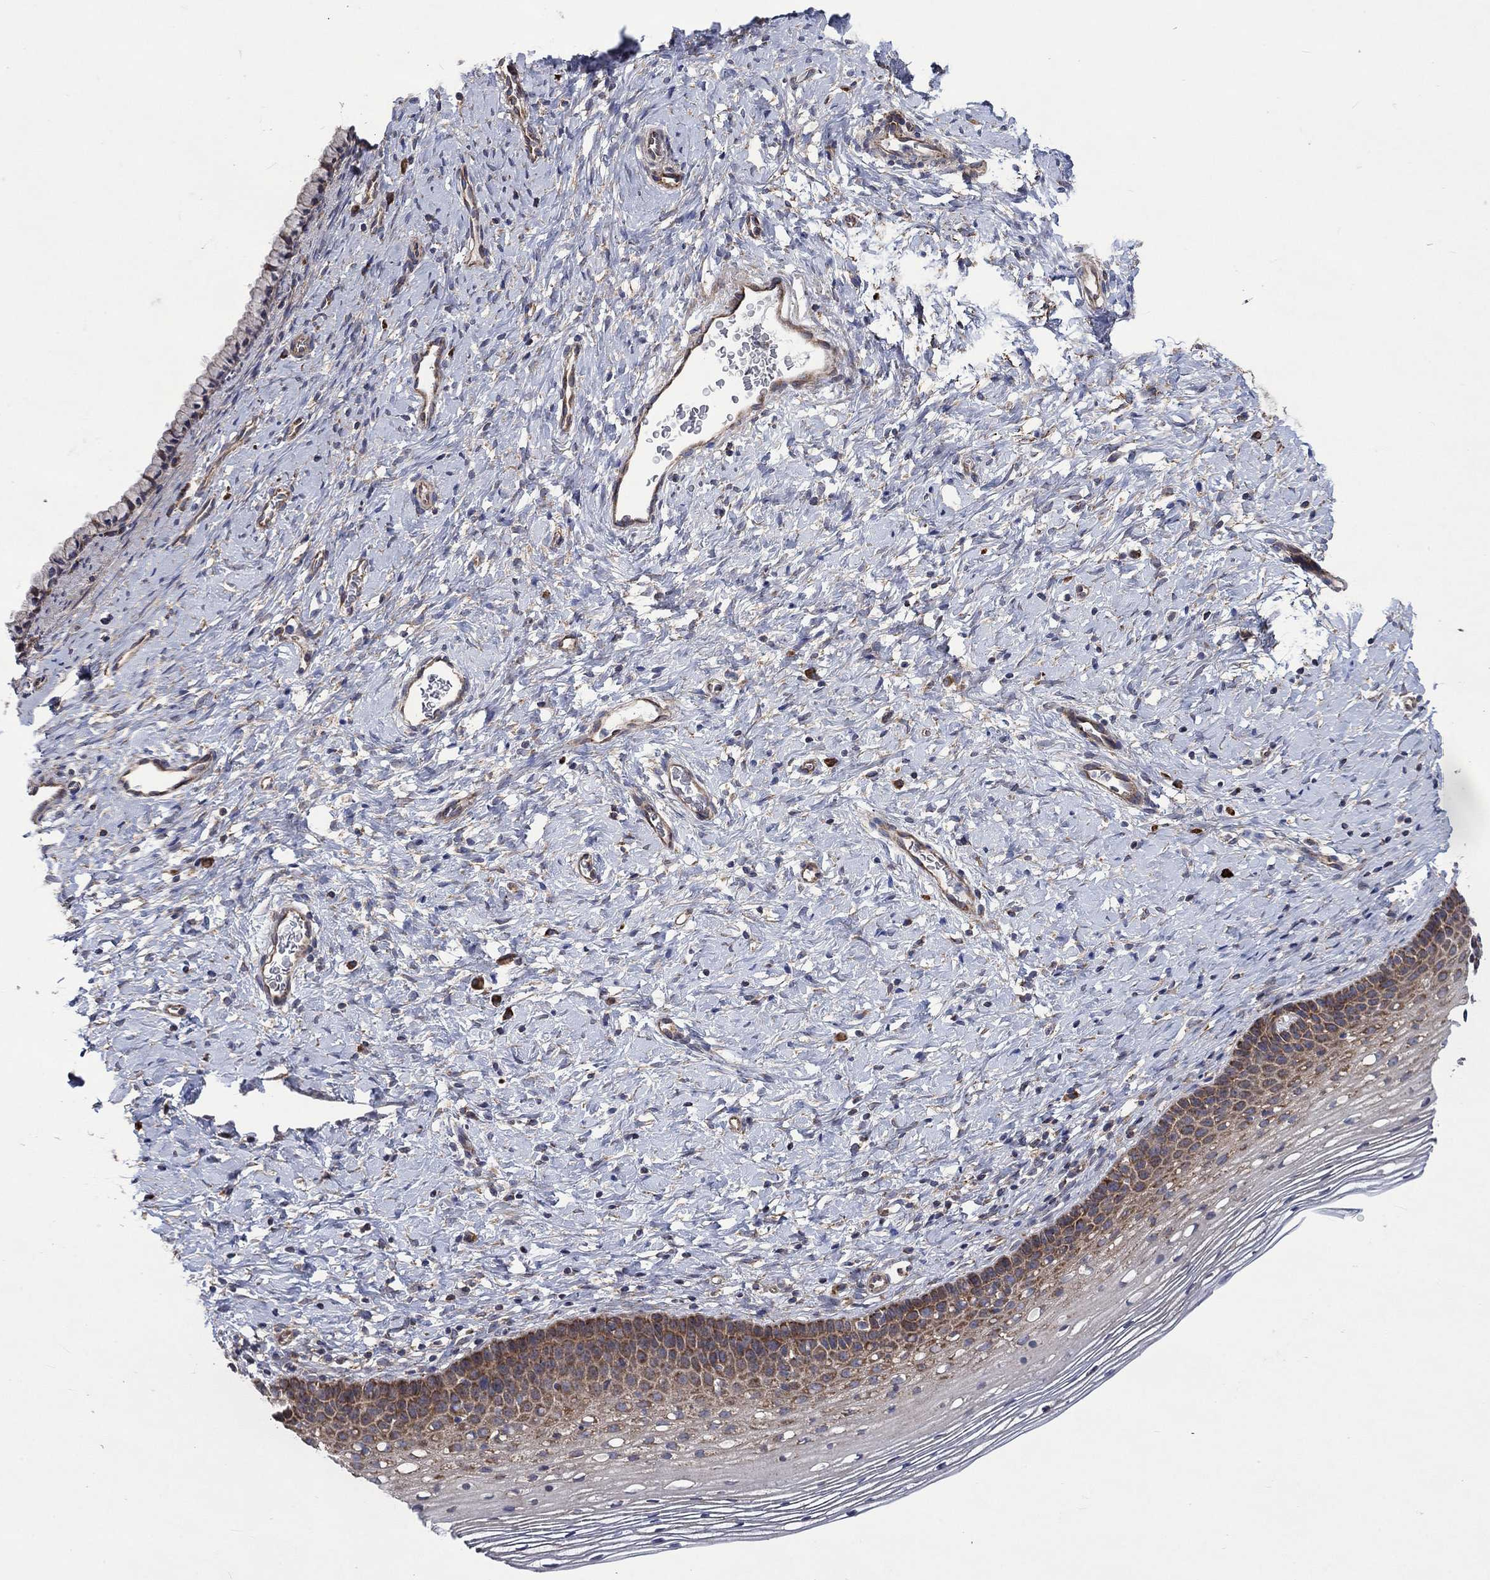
{"staining": {"intensity": "weak", "quantity": ">75%", "location": "cytoplasmic/membranous"}, "tissue": "cervix", "cell_type": "Glandular cells", "image_type": "normal", "snomed": [{"axis": "morphology", "description": "Normal tissue, NOS"}, {"axis": "topography", "description": "Cervix"}], "caption": "Cervix stained for a protein exhibits weak cytoplasmic/membranous positivity in glandular cells. Using DAB (3,3'-diaminobenzidine) (brown) and hematoxylin (blue) stains, captured at high magnification using brightfield microscopy.", "gene": "RPLP0", "patient": {"sex": "female", "age": 39}}